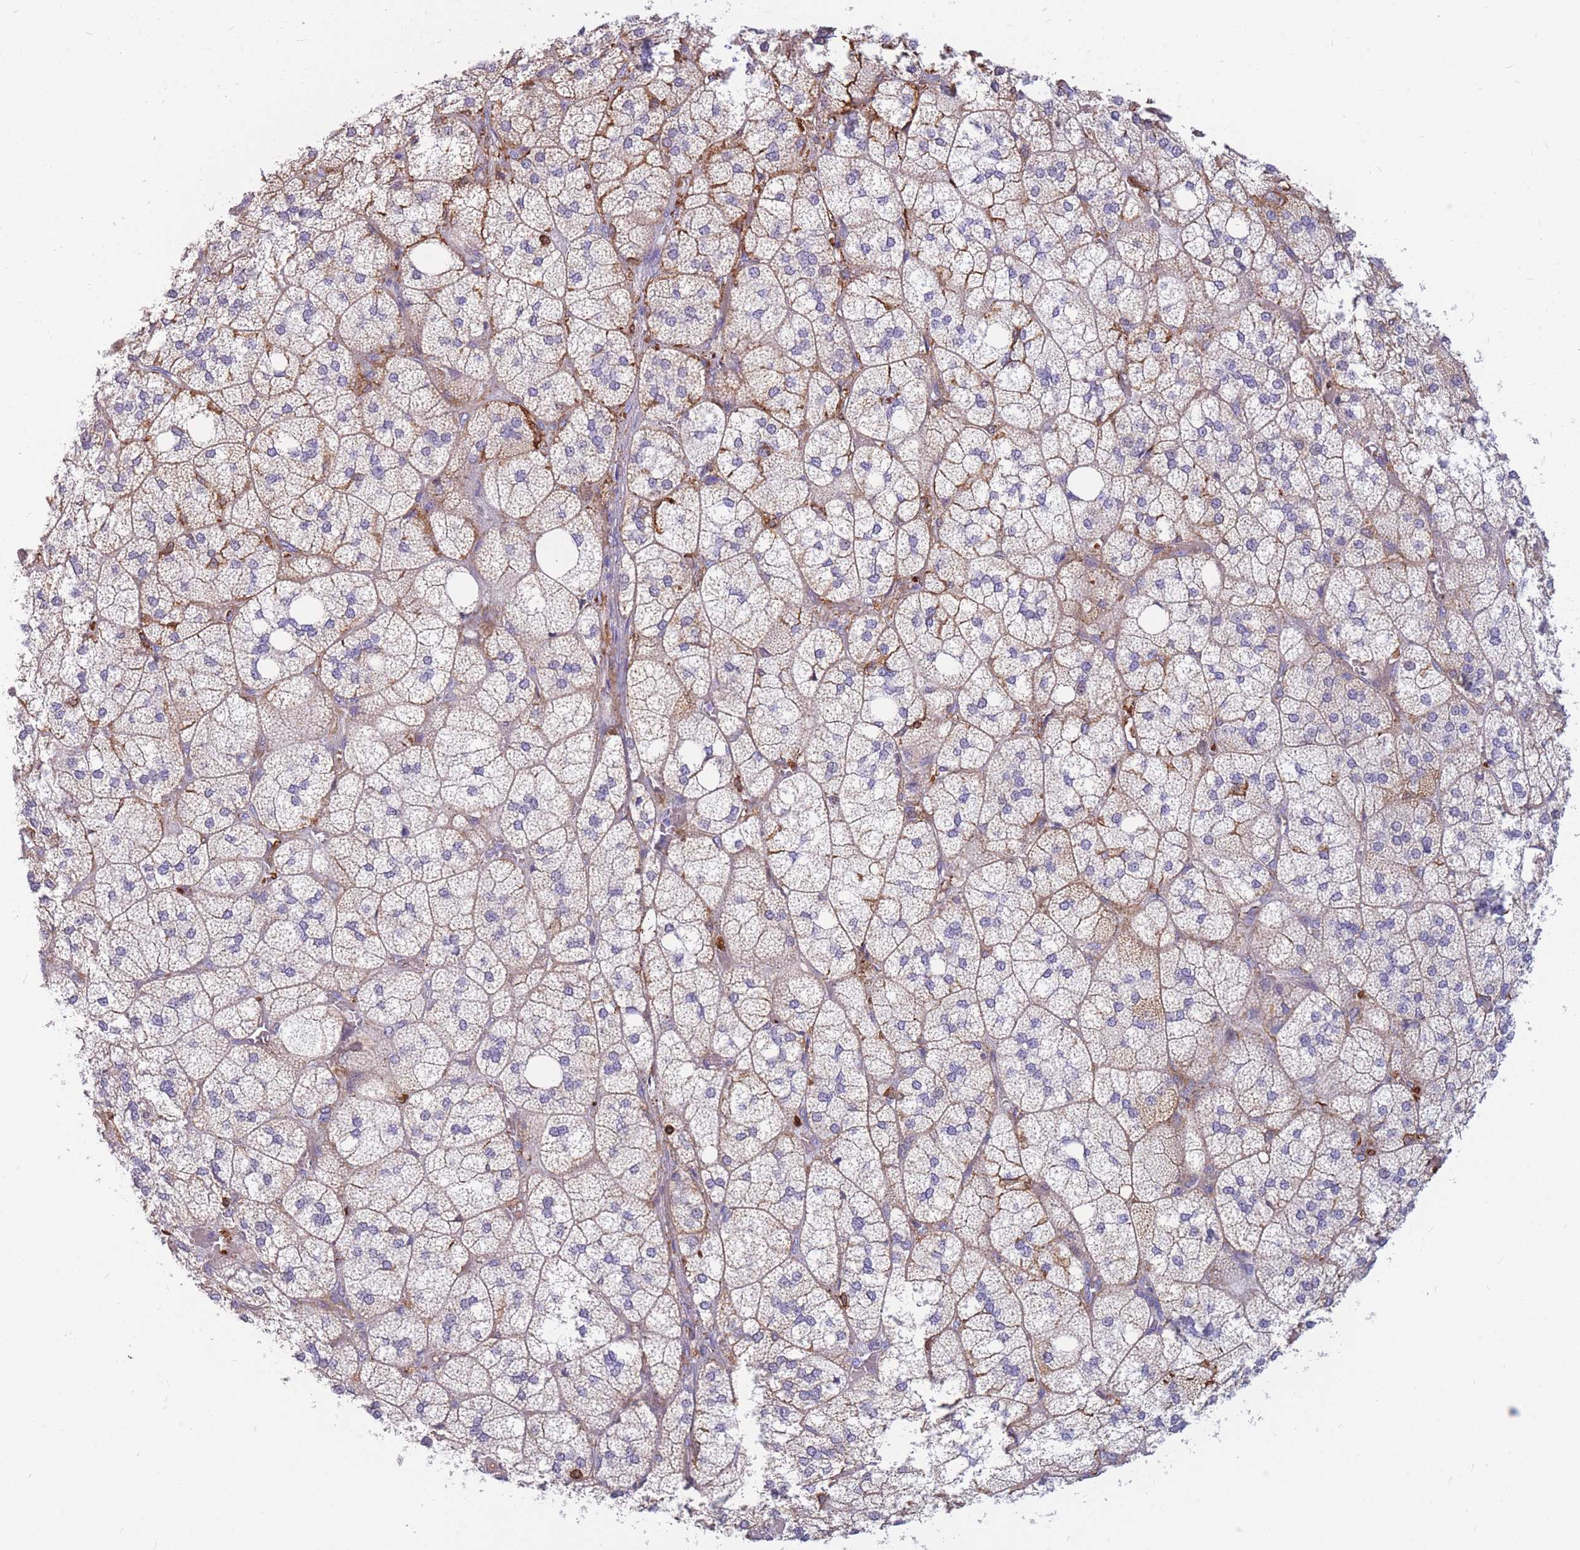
{"staining": {"intensity": "weak", "quantity": "25%-75%", "location": "cytoplasmic/membranous"}, "tissue": "adrenal gland", "cell_type": "Glandular cells", "image_type": "normal", "snomed": [{"axis": "morphology", "description": "Normal tissue, NOS"}, {"axis": "topography", "description": "Adrenal gland"}], "caption": "Immunohistochemical staining of benign human adrenal gland exhibits weak cytoplasmic/membranous protein expression in approximately 25%-75% of glandular cells.", "gene": "MRPL54", "patient": {"sex": "male", "age": 61}}